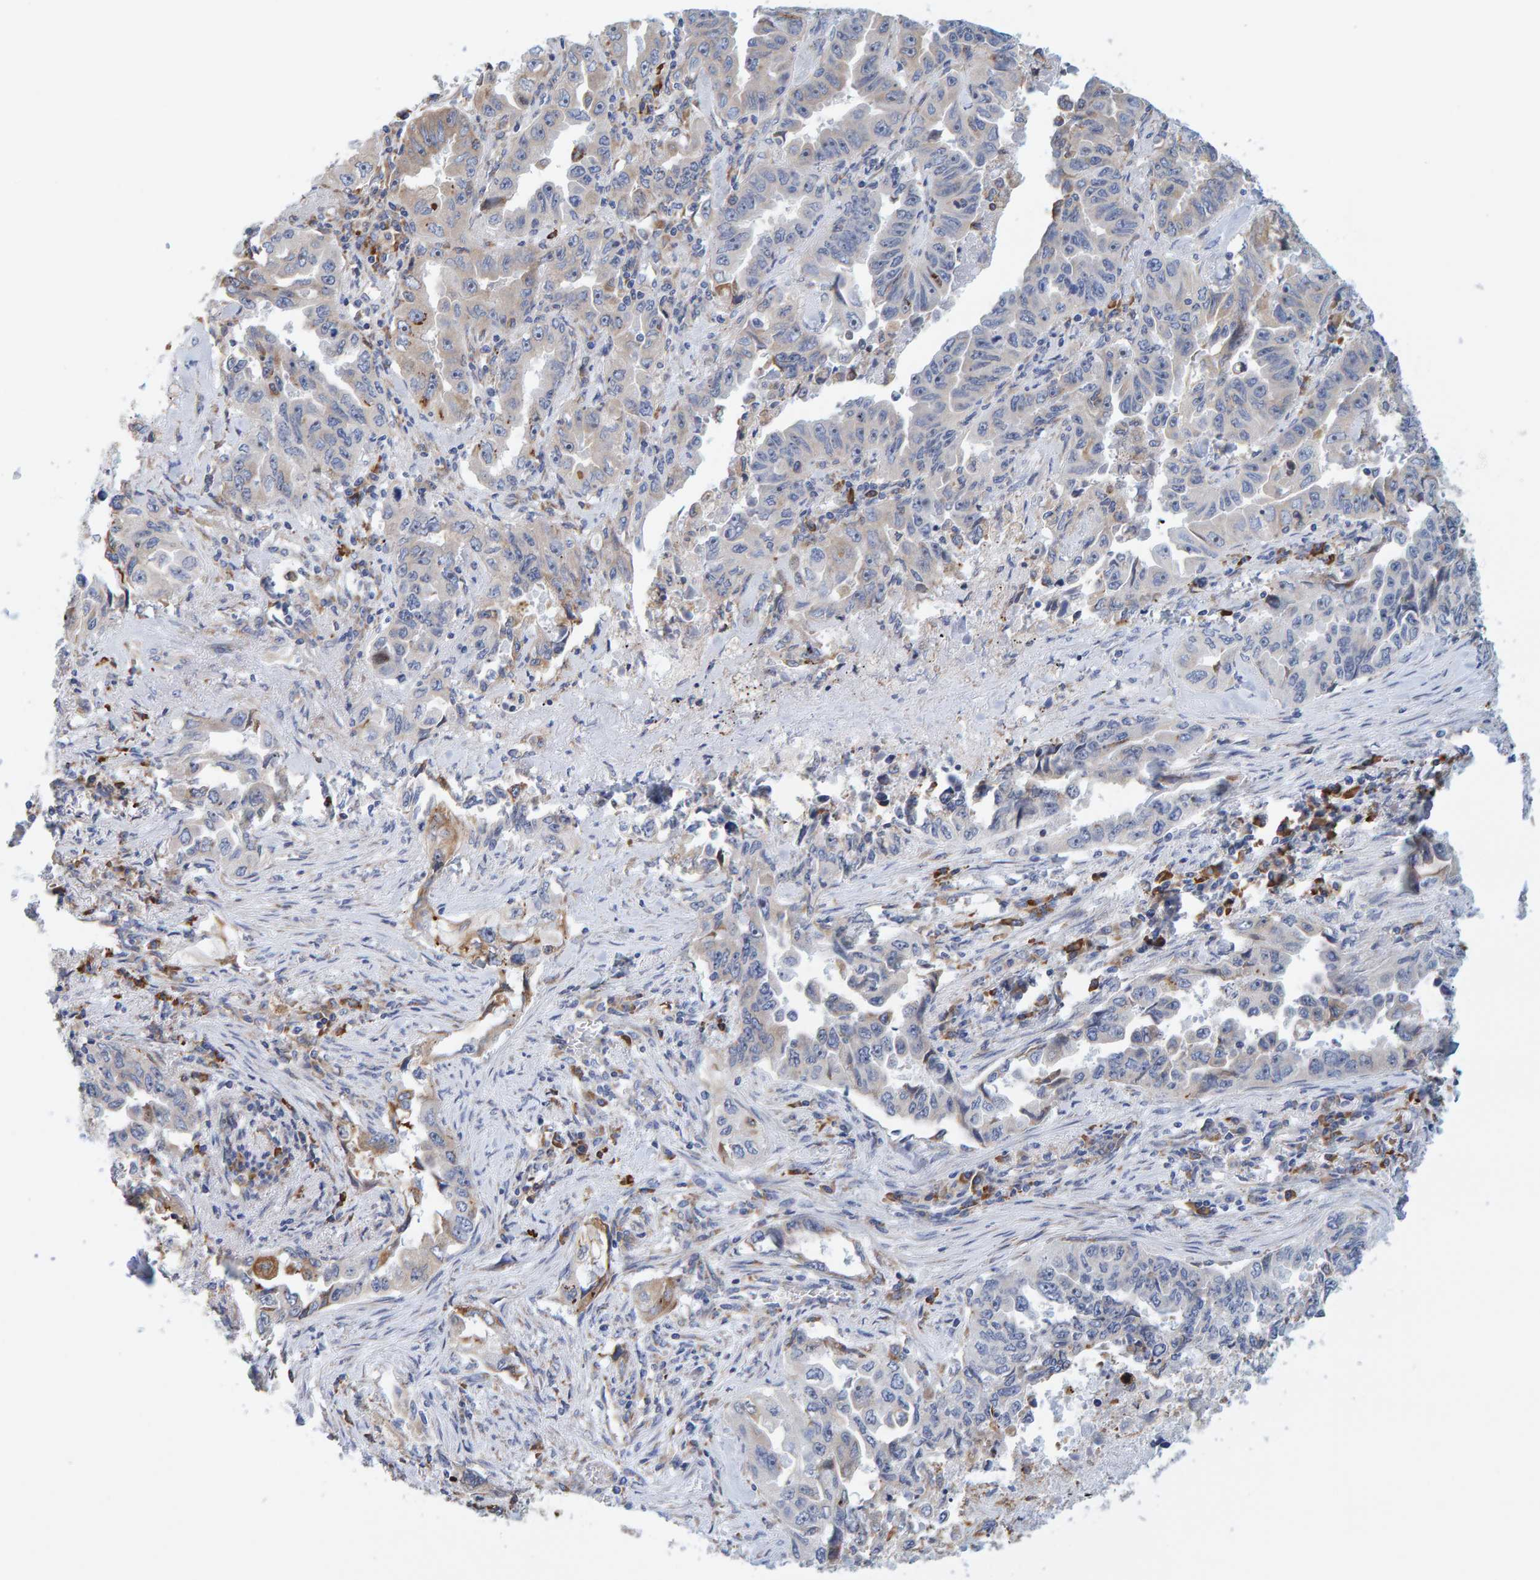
{"staining": {"intensity": "weak", "quantity": "<25%", "location": "cytoplasmic/membranous"}, "tissue": "lung cancer", "cell_type": "Tumor cells", "image_type": "cancer", "snomed": [{"axis": "morphology", "description": "Adenocarcinoma, NOS"}, {"axis": "topography", "description": "Lung"}], "caption": "Tumor cells are negative for brown protein staining in lung cancer (adenocarcinoma). (Stains: DAB (3,3'-diaminobenzidine) IHC with hematoxylin counter stain, Microscopy: brightfield microscopy at high magnification).", "gene": "SGPL1", "patient": {"sex": "female", "age": 51}}